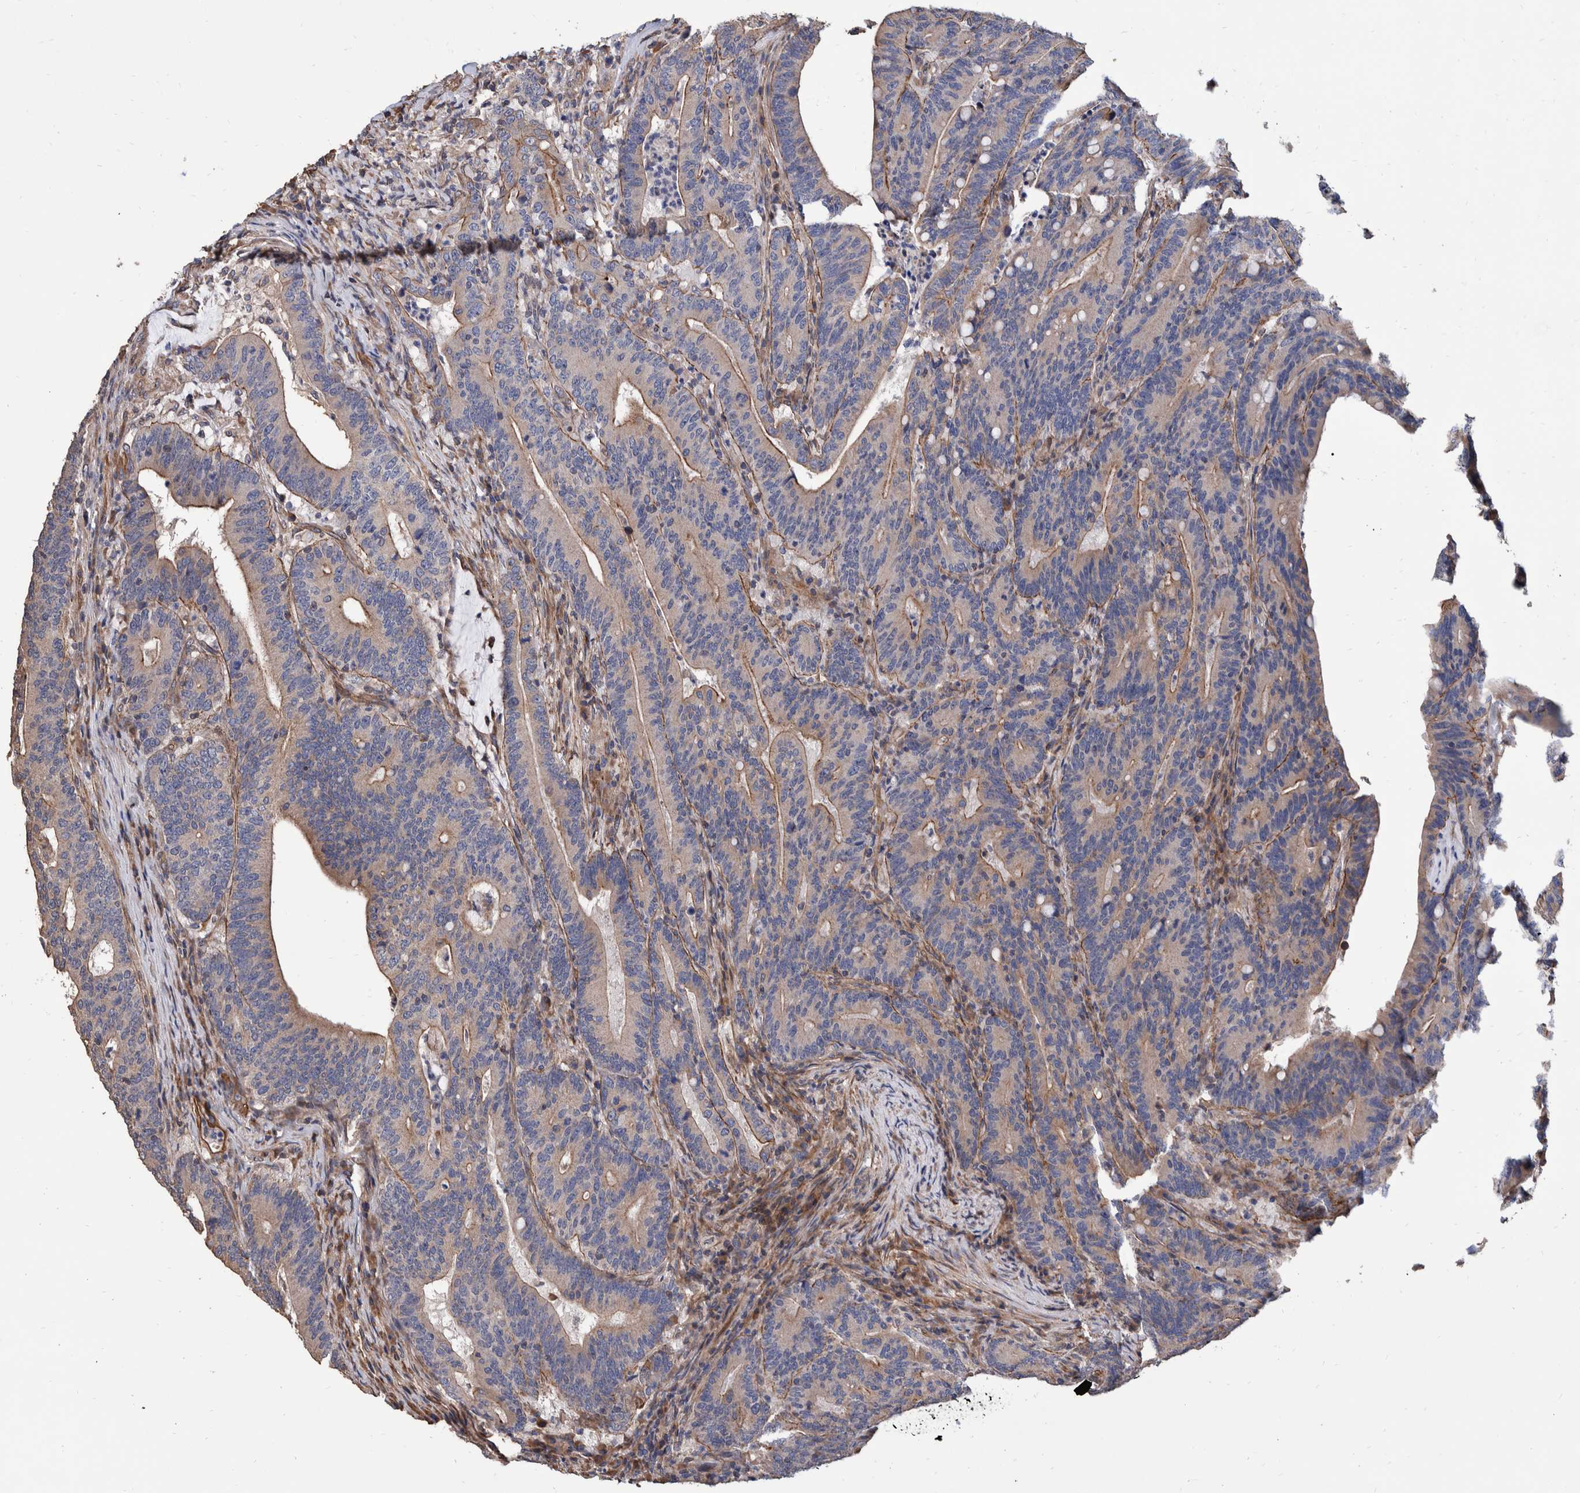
{"staining": {"intensity": "weak", "quantity": "<25%", "location": "cytoplasmic/membranous"}, "tissue": "colorectal cancer", "cell_type": "Tumor cells", "image_type": "cancer", "snomed": [{"axis": "morphology", "description": "Adenocarcinoma, NOS"}, {"axis": "topography", "description": "Colon"}], "caption": "Image shows no significant protein positivity in tumor cells of colorectal adenocarcinoma.", "gene": "SLC45A4", "patient": {"sex": "female", "age": 66}}